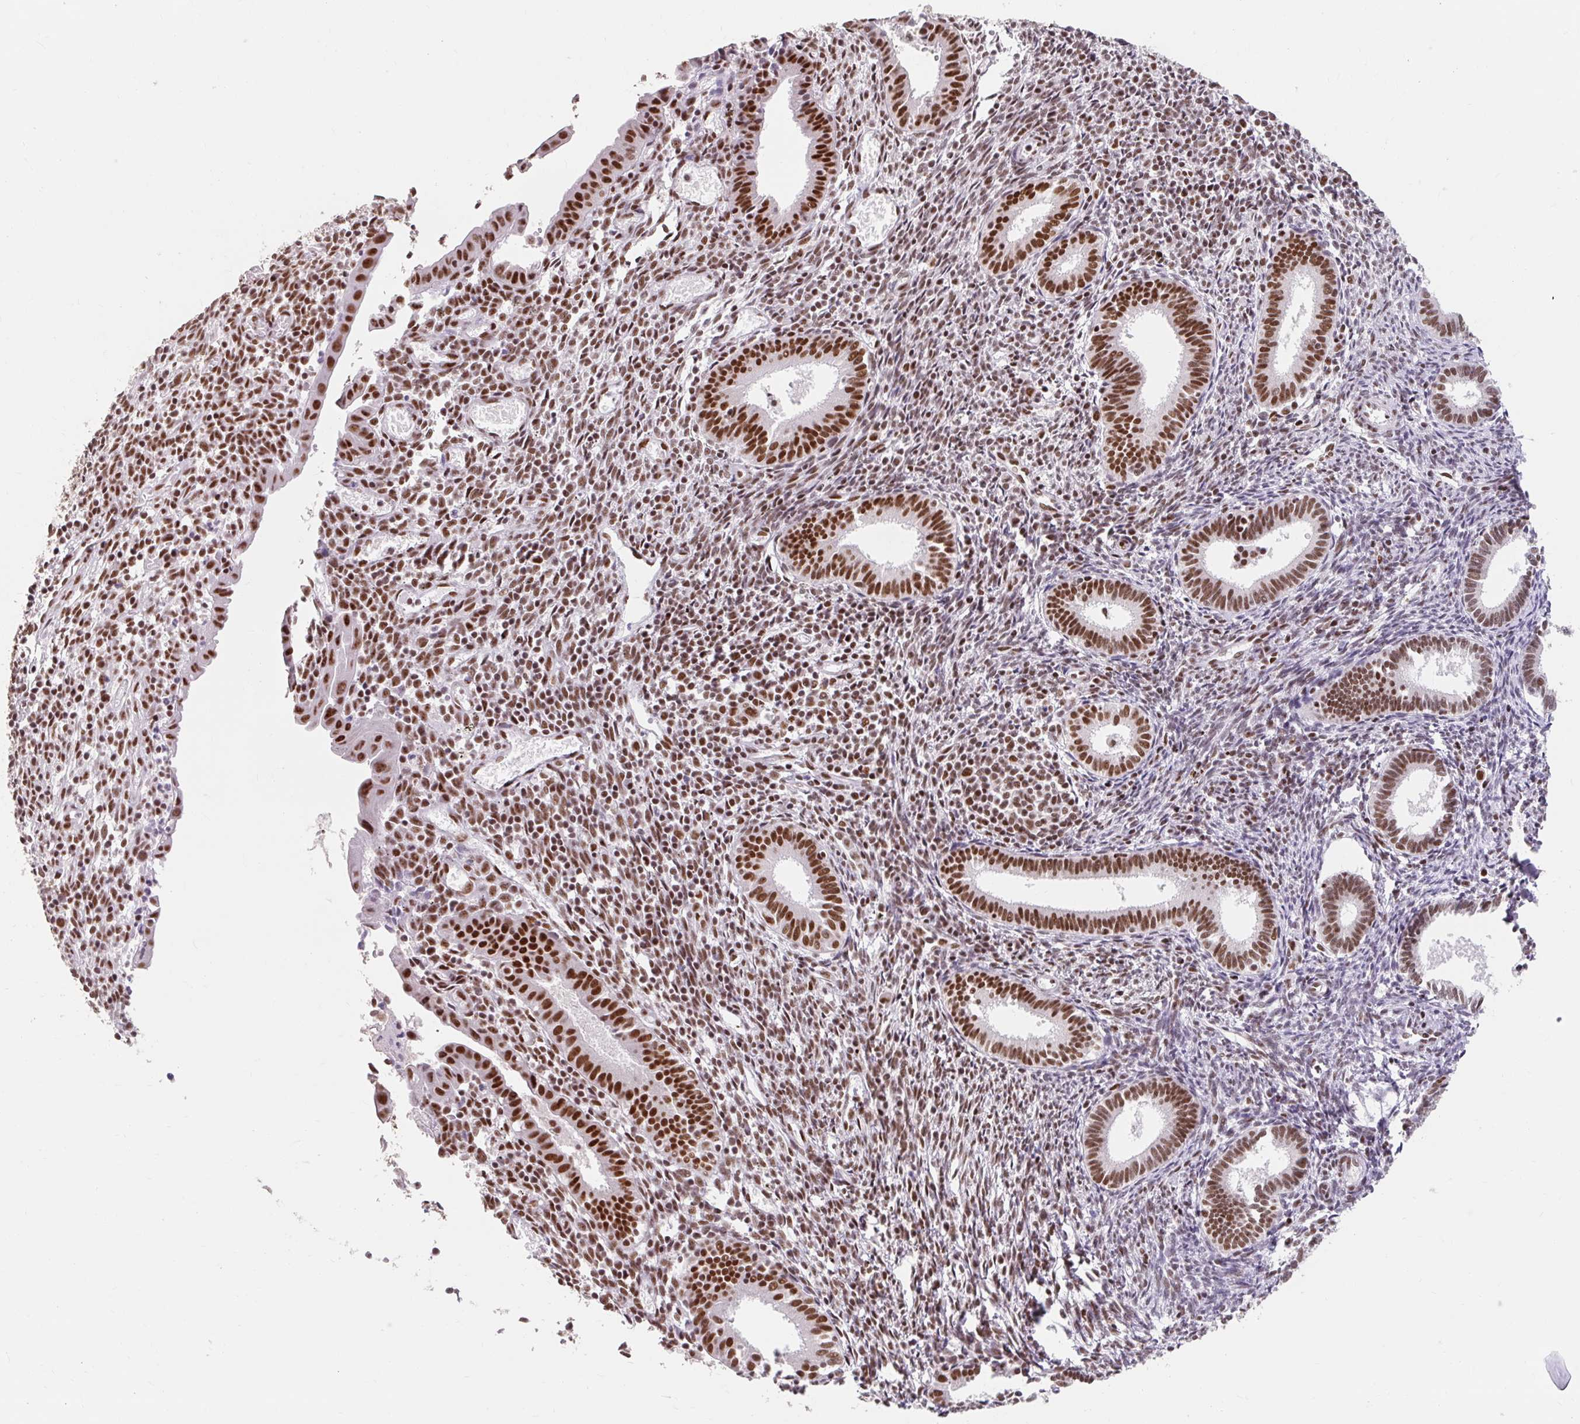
{"staining": {"intensity": "strong", "quantity": ">75%", "location": "nuclear"}, "tissue": "endometrium", "cell_type": "Cells in endometrial stroma", "image_type": "normal", "snomed": [{"axis": "morphology", "description": "Normal tissue, NOS"}, {"axis": "topography", "description": "Endometrium"}], "caption": "Immunohistochemistry (IHC) (DAB) staining of unremarkable endometrium reveals strong nuclear protein staining in approximately >75% of cells in endometrial stroma.", "gene": "SRSF10", "patient": {"sex": "female", "age": 41}}